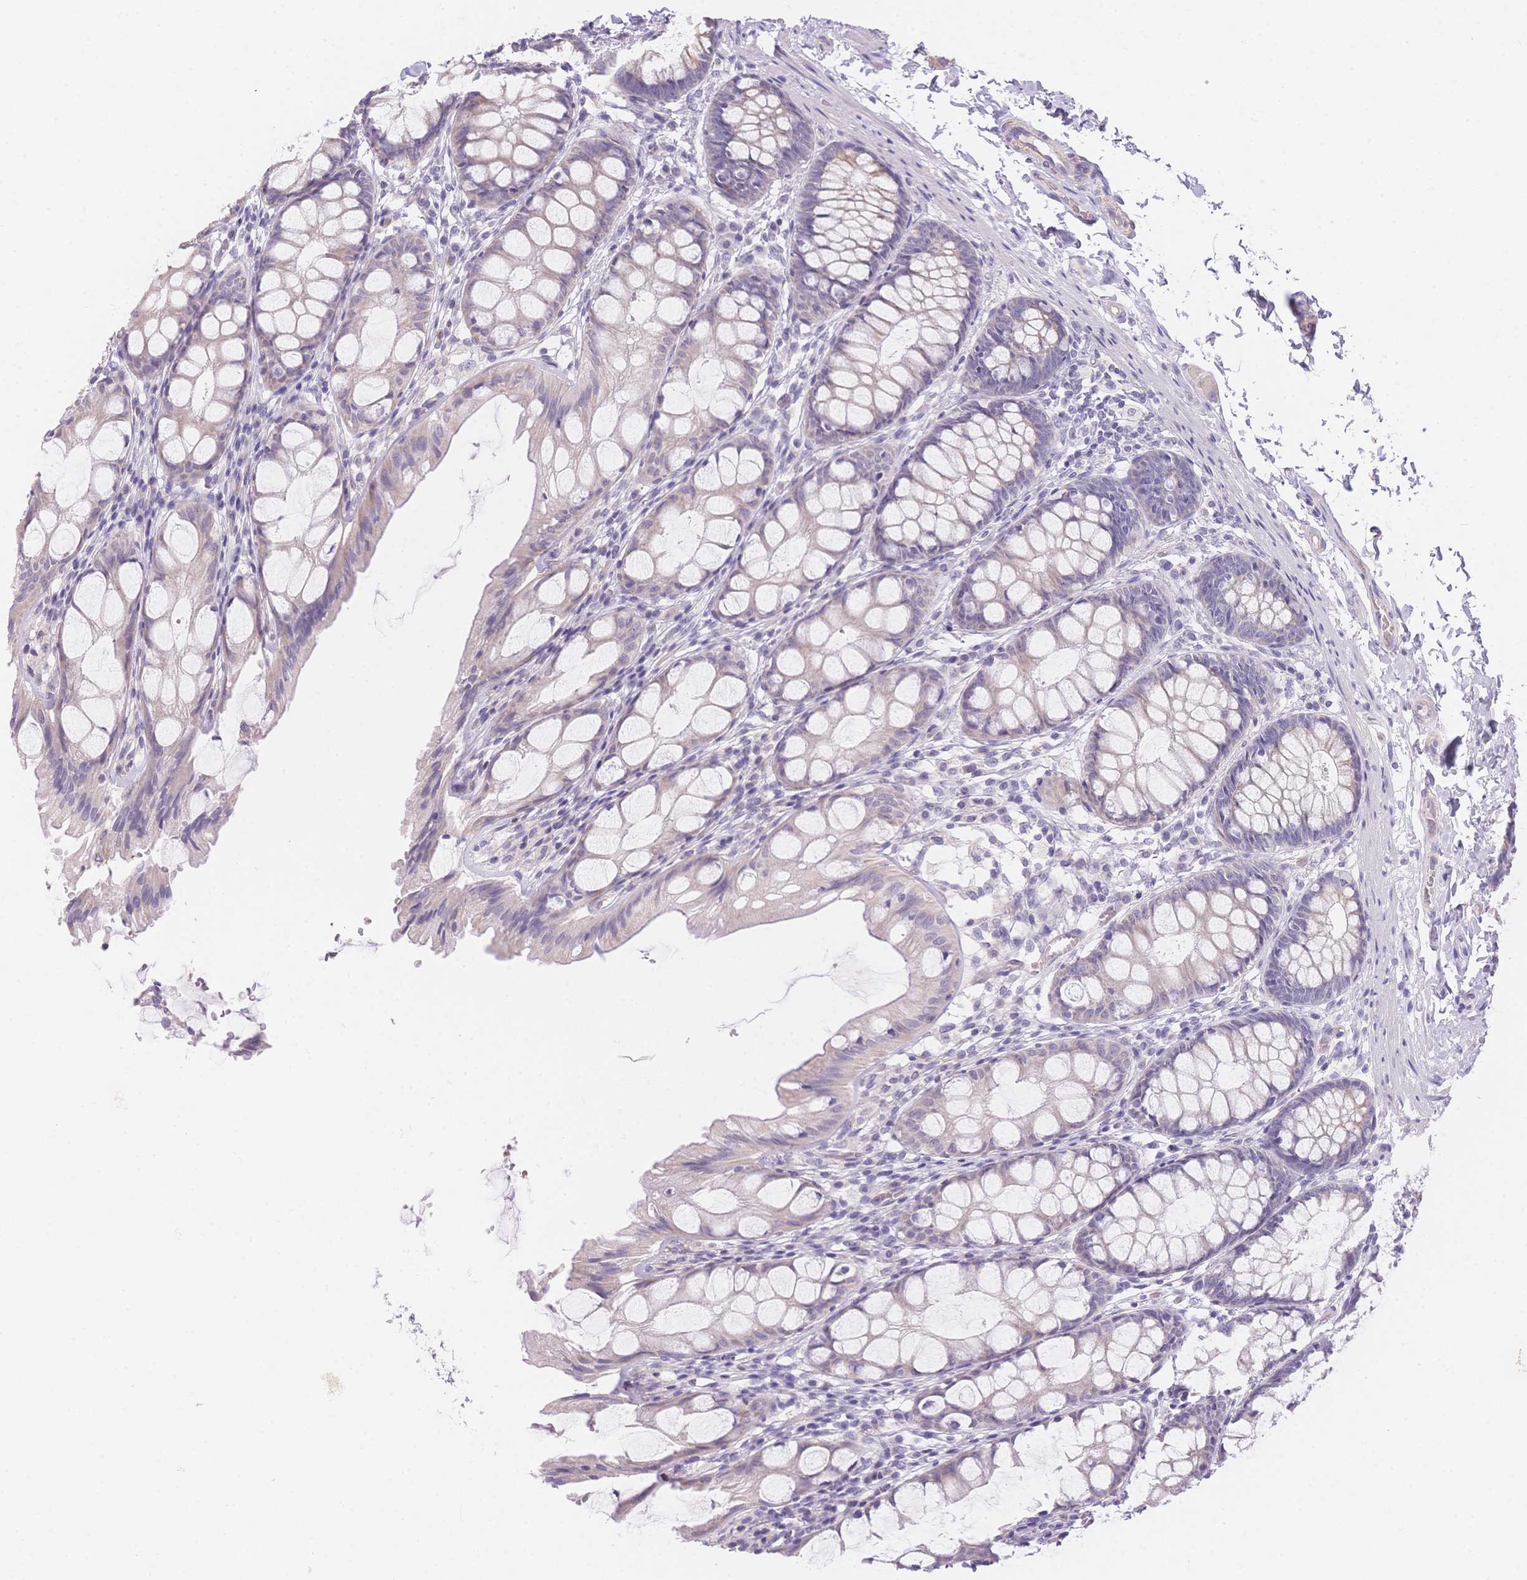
{"staining": {"intensity": "negative", "quantity": "none", "location": "none"}, "tissue": "colon", "cell_type": "Endothelial cells", "image_type": "normal", "snomed": [{"axis": "morphology", "description": "Normal tissue, NOS"}, {"axis": "topography", "description": "Colon"}], "caption": "Histopathology image shows no protein positivity in endothelial cells of benign colon.", "gene": "SMYD1", "patient": {"sex": "male", "age": 47}}